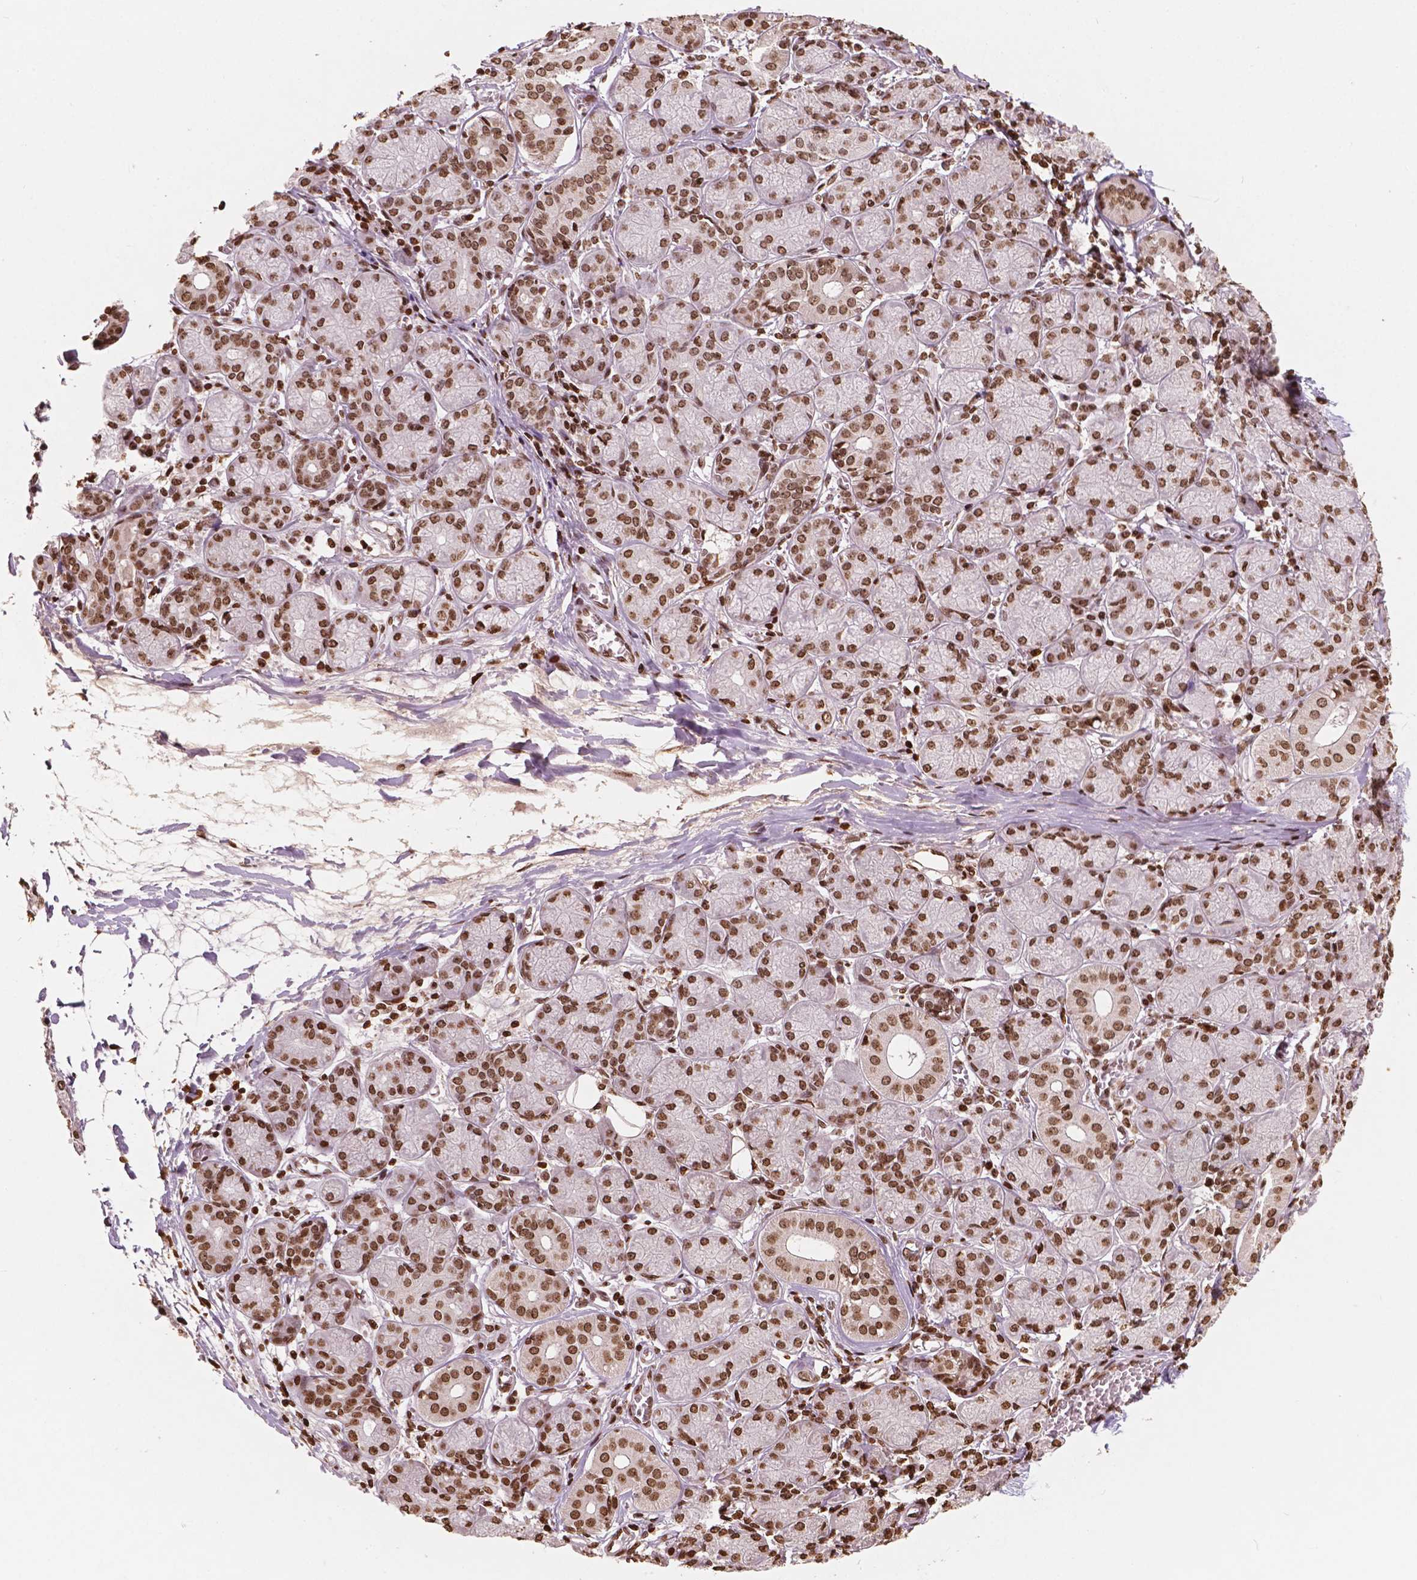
{"staining": {"intensity": "strong", "quantity": ">75%", "location": "nuclear"}, "tissue": "salivary gland", "cell_type": "Glandular cells", "image_type": "normal", "snomed": [{"axis": "morphology", "description": "Normal tissue, NOS"}, {"axis": "topography", "description": "Salivary gland"}, {"axis": "topography", "description": "Peripheral nerve tissue"}], "caption": "Brown immunohistochemical staining in unremarkable salivary gland displays strong nuclear positivity in about >75% of glandular cells. The staining was performed using DAB, with brown indicating positive protein expression. Nuclei are stained blue with hematoxylin.", "gene": "H3C7", "patient": {"sex": "female", "age": 24}}